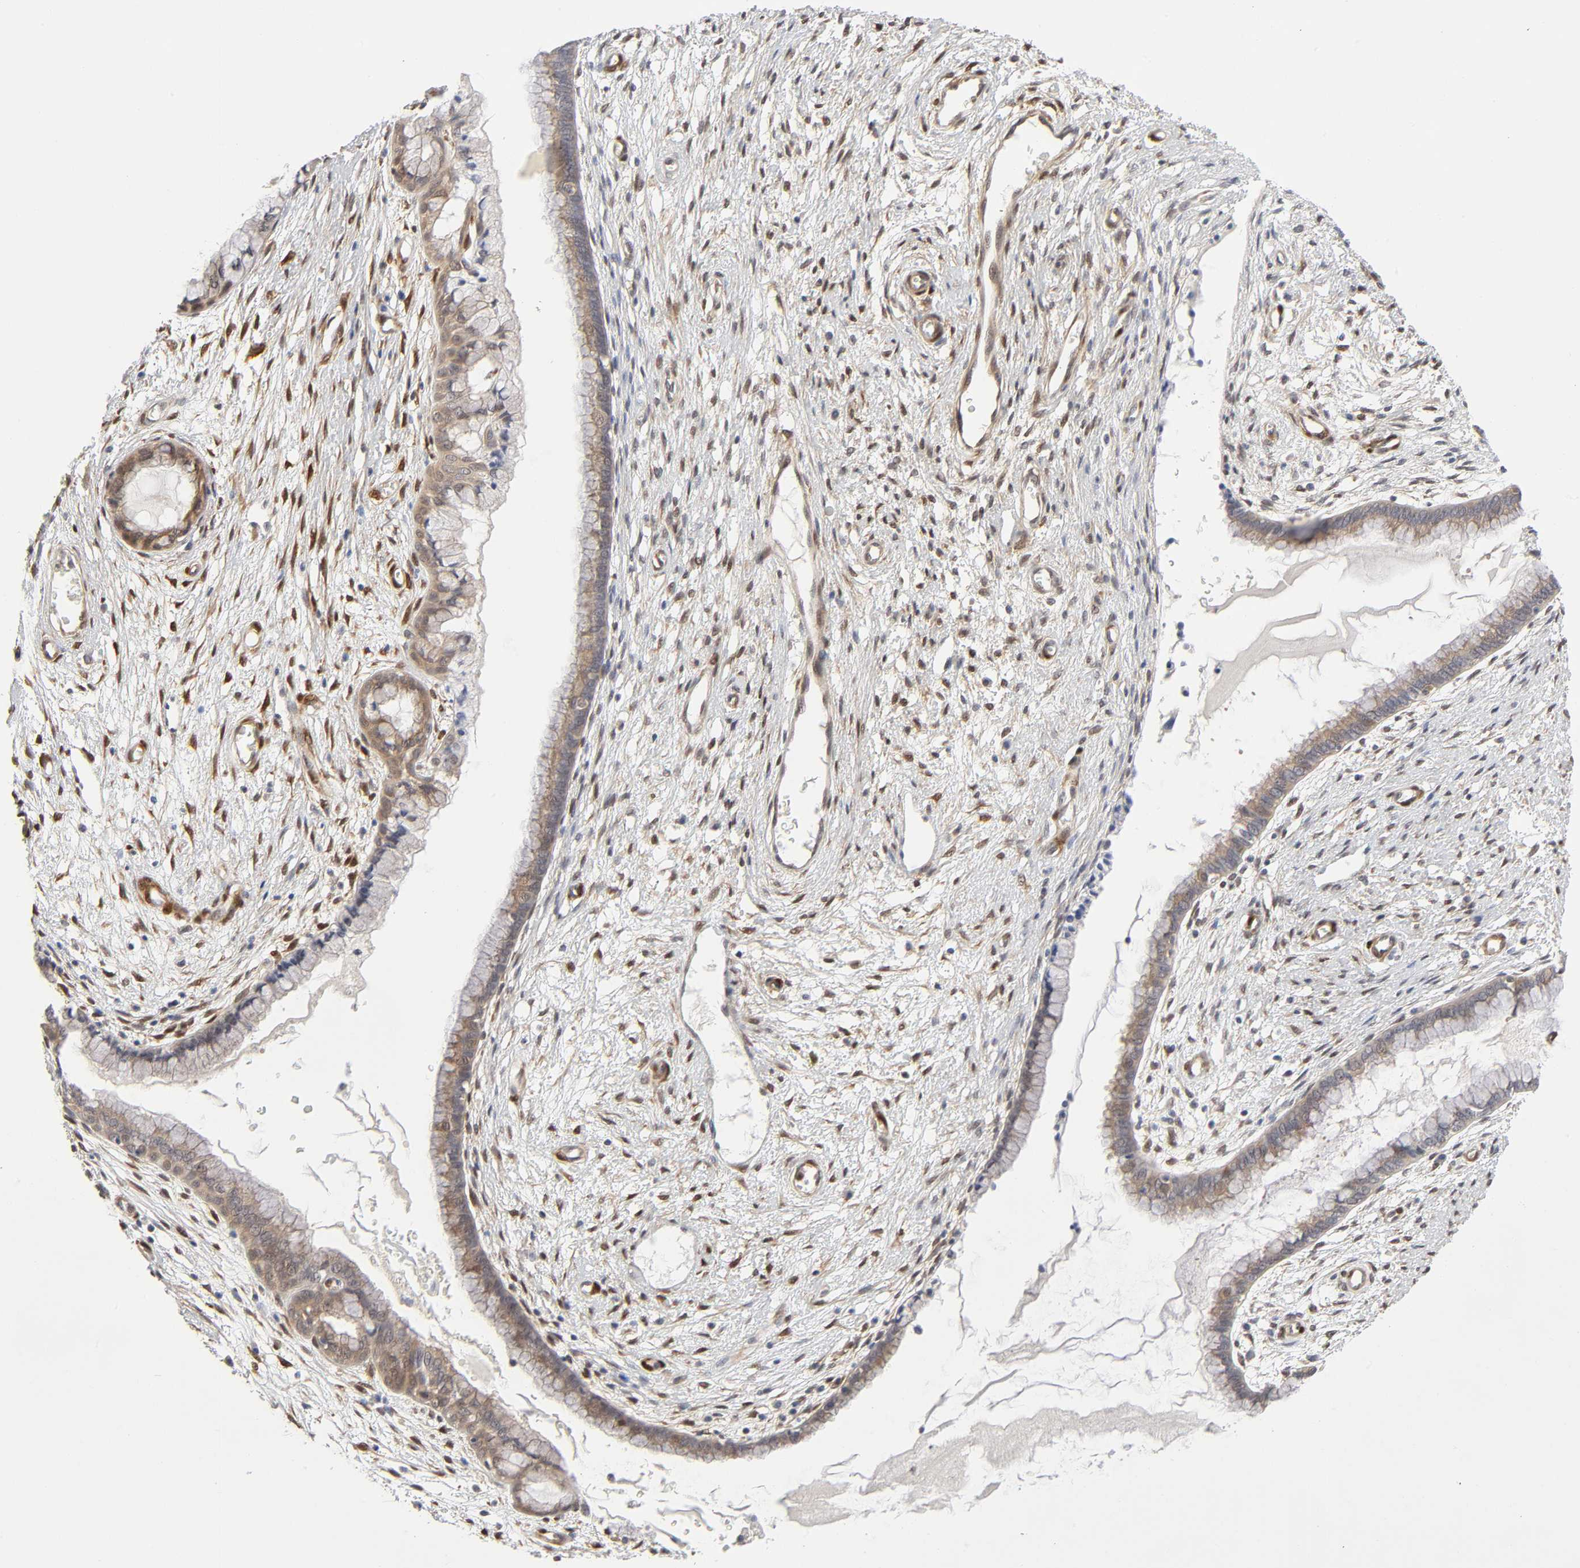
{"staining": {"intensity": "weak", "quantity": "25%-75%", "location": "cytoplasmic/membranous"}, "tissue": "cervix", "cell_type": "Glandular cells", "image_type": "normal", "snomed": [{"axis": "morphology", "description": "Normal tissue, NOS"}, {"axis": "topography", "description": "Cervix"}], "caption": "DAB immunohistochemical staining of unremarkable human cervix shows weak cytoplasmic/membranous protein expression in approximately 25%-75% of glandular cells.", "gene": "PTEN", "patient": {"sex": "female", "age": 55}}